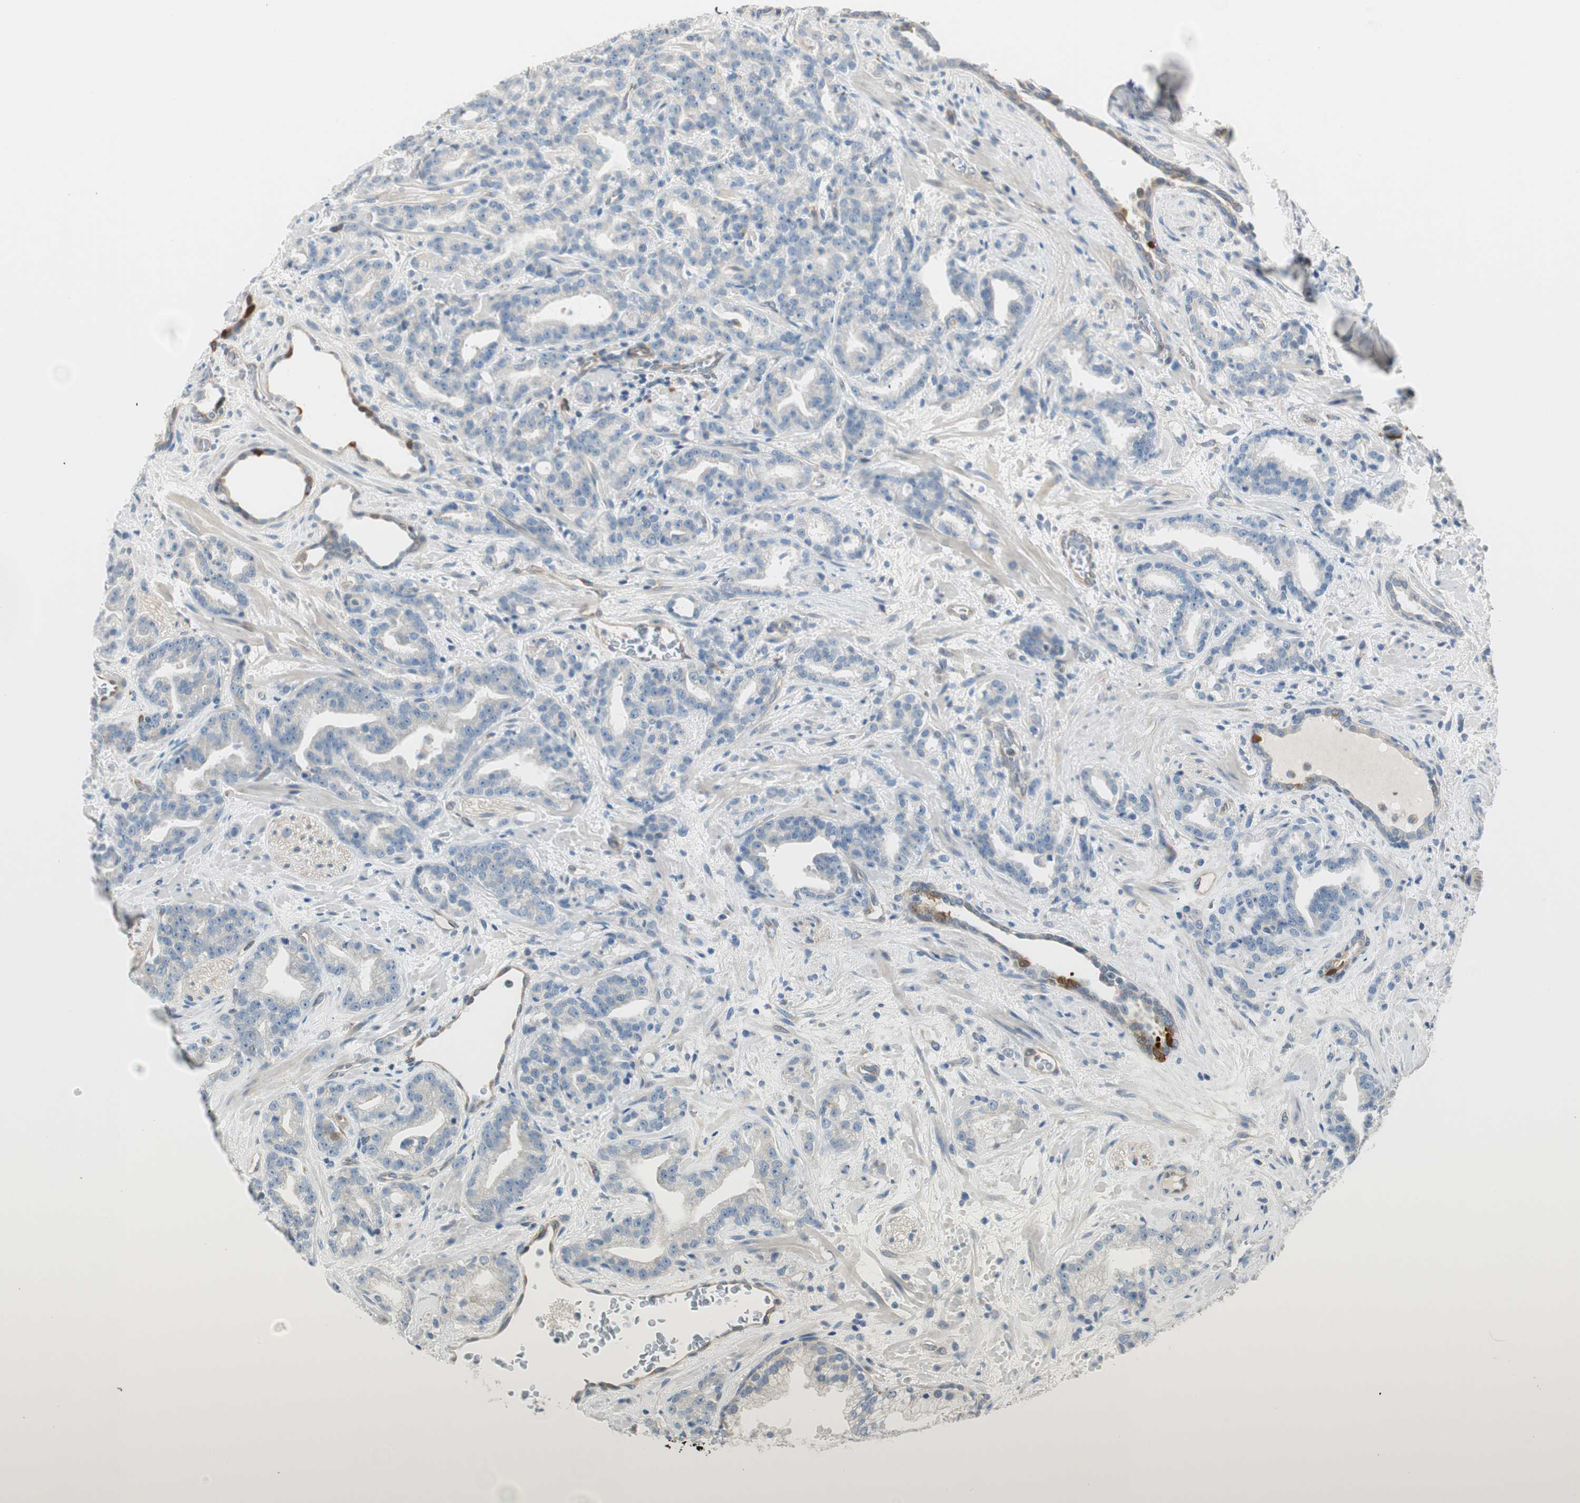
{"staining": {"intensity": "negative", "quantity": "none", "location": "none"}, "tissue": "prostate cancer", "cell_type": "Tumor cells", "image_type": "cancer", "snomed": [{"axis": "morphology", "description": "Adenocarcinoma, Low grade"}, {"axis": "topography", "description": "Prostate"}], "caption": "Histopathology image shows no significant protein staining in tumor cells of prostate cancer (adenocarcinoma (low-grade)). (Stains: DAB IHC with hematoxylin counter stain, Microscopy: brightfield microscopy at high magnification).", "gene": "CDK3", "patient": {"sex": "male", "age": 63}}